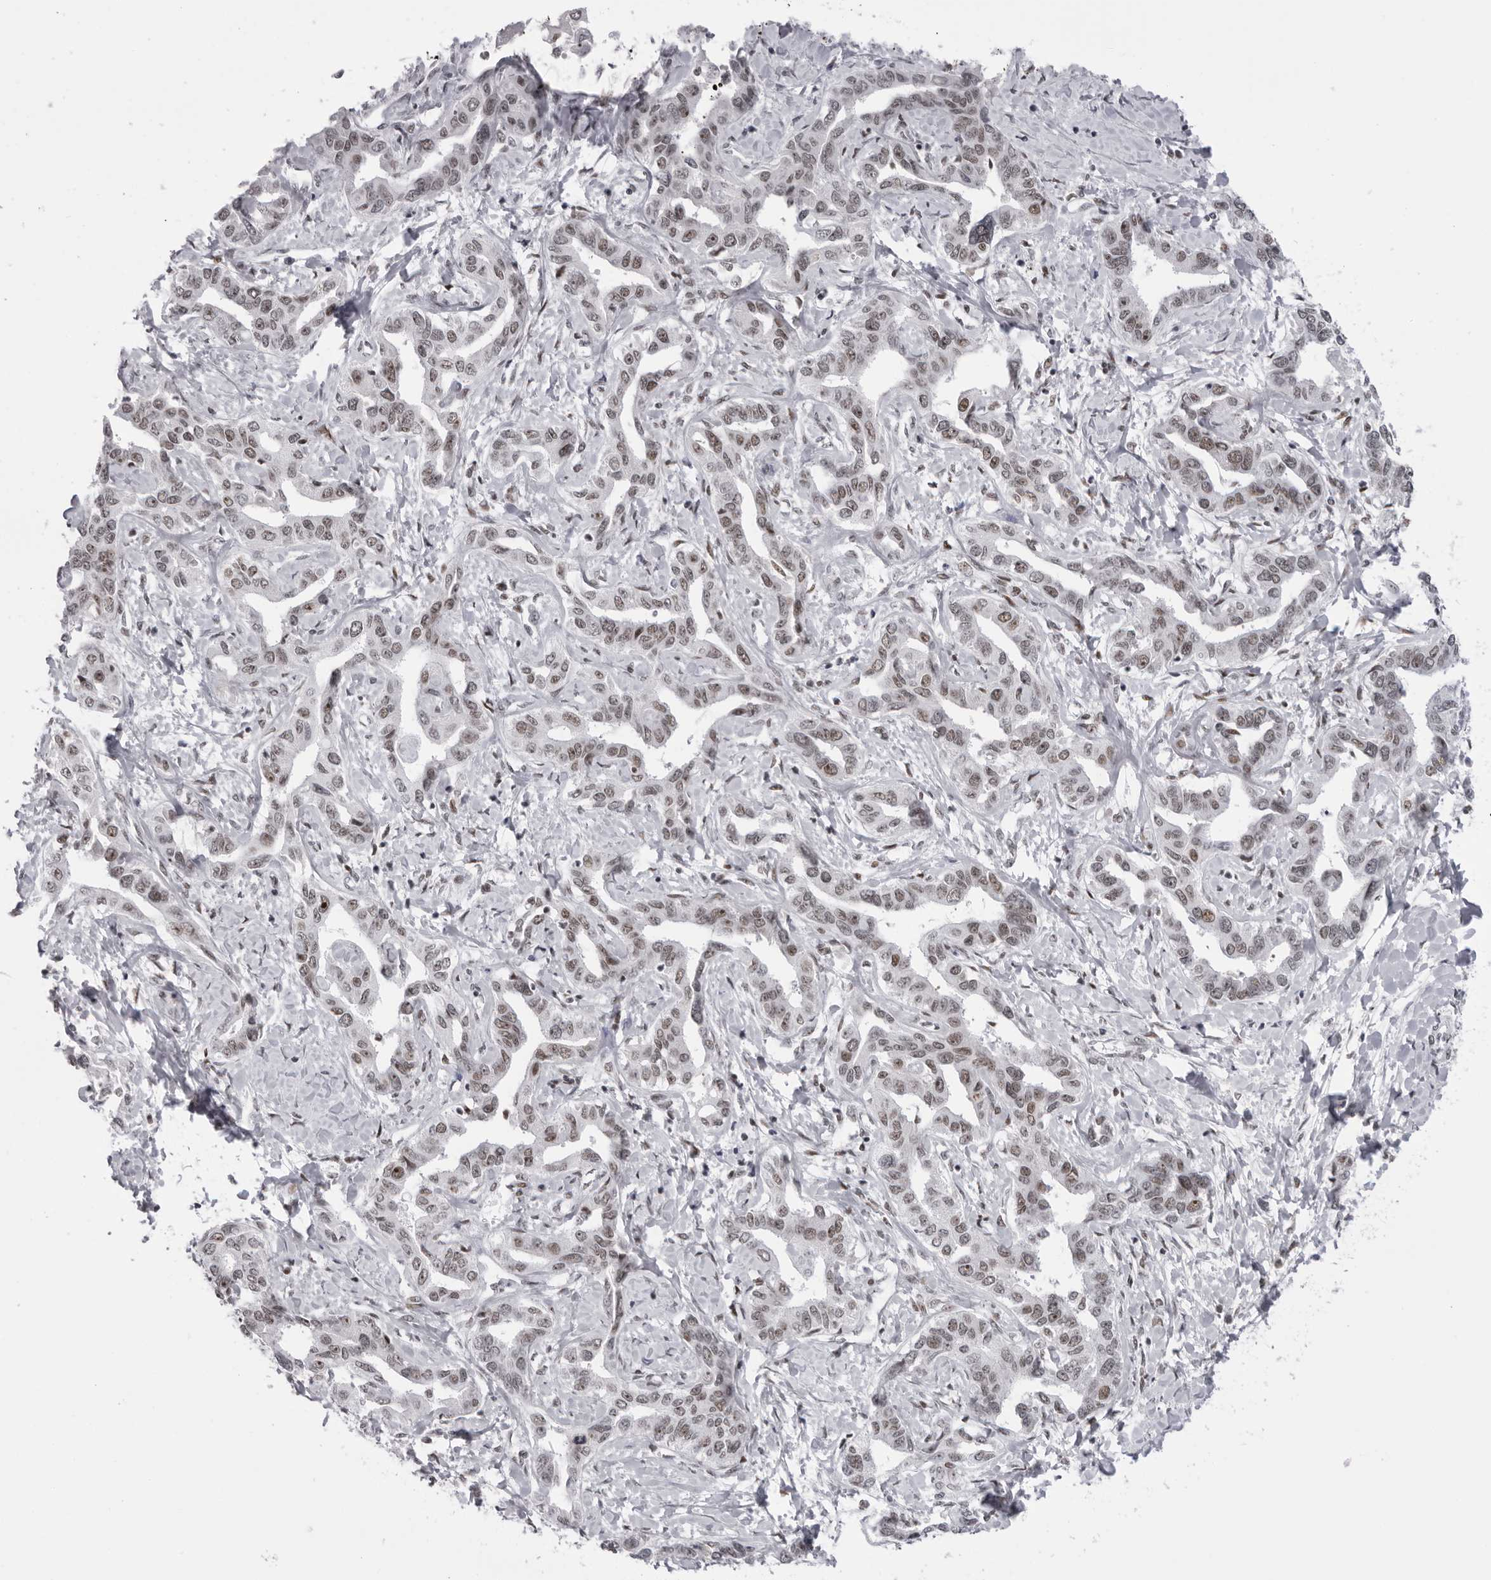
{"staining": {"intensity": "weak", "quantity": "25%-75%", "location": "nuclear"}, "tissue": "liver cancer", "cell_type": "Tumor cells", "image_type": "cancer", "snomed": [{"axis": "morphology", "description": "Cholangiocarcinoma"}, {"axis": "topography", "description": "Liver"}], "caption": "Liver cancer (cholangiocarcinoma) stained with IHC displays weak nuclear positivity in about 25%-75% of tumor cells.", "gene": "DHX9", "patient": {"sex": "male", "age": 59}}